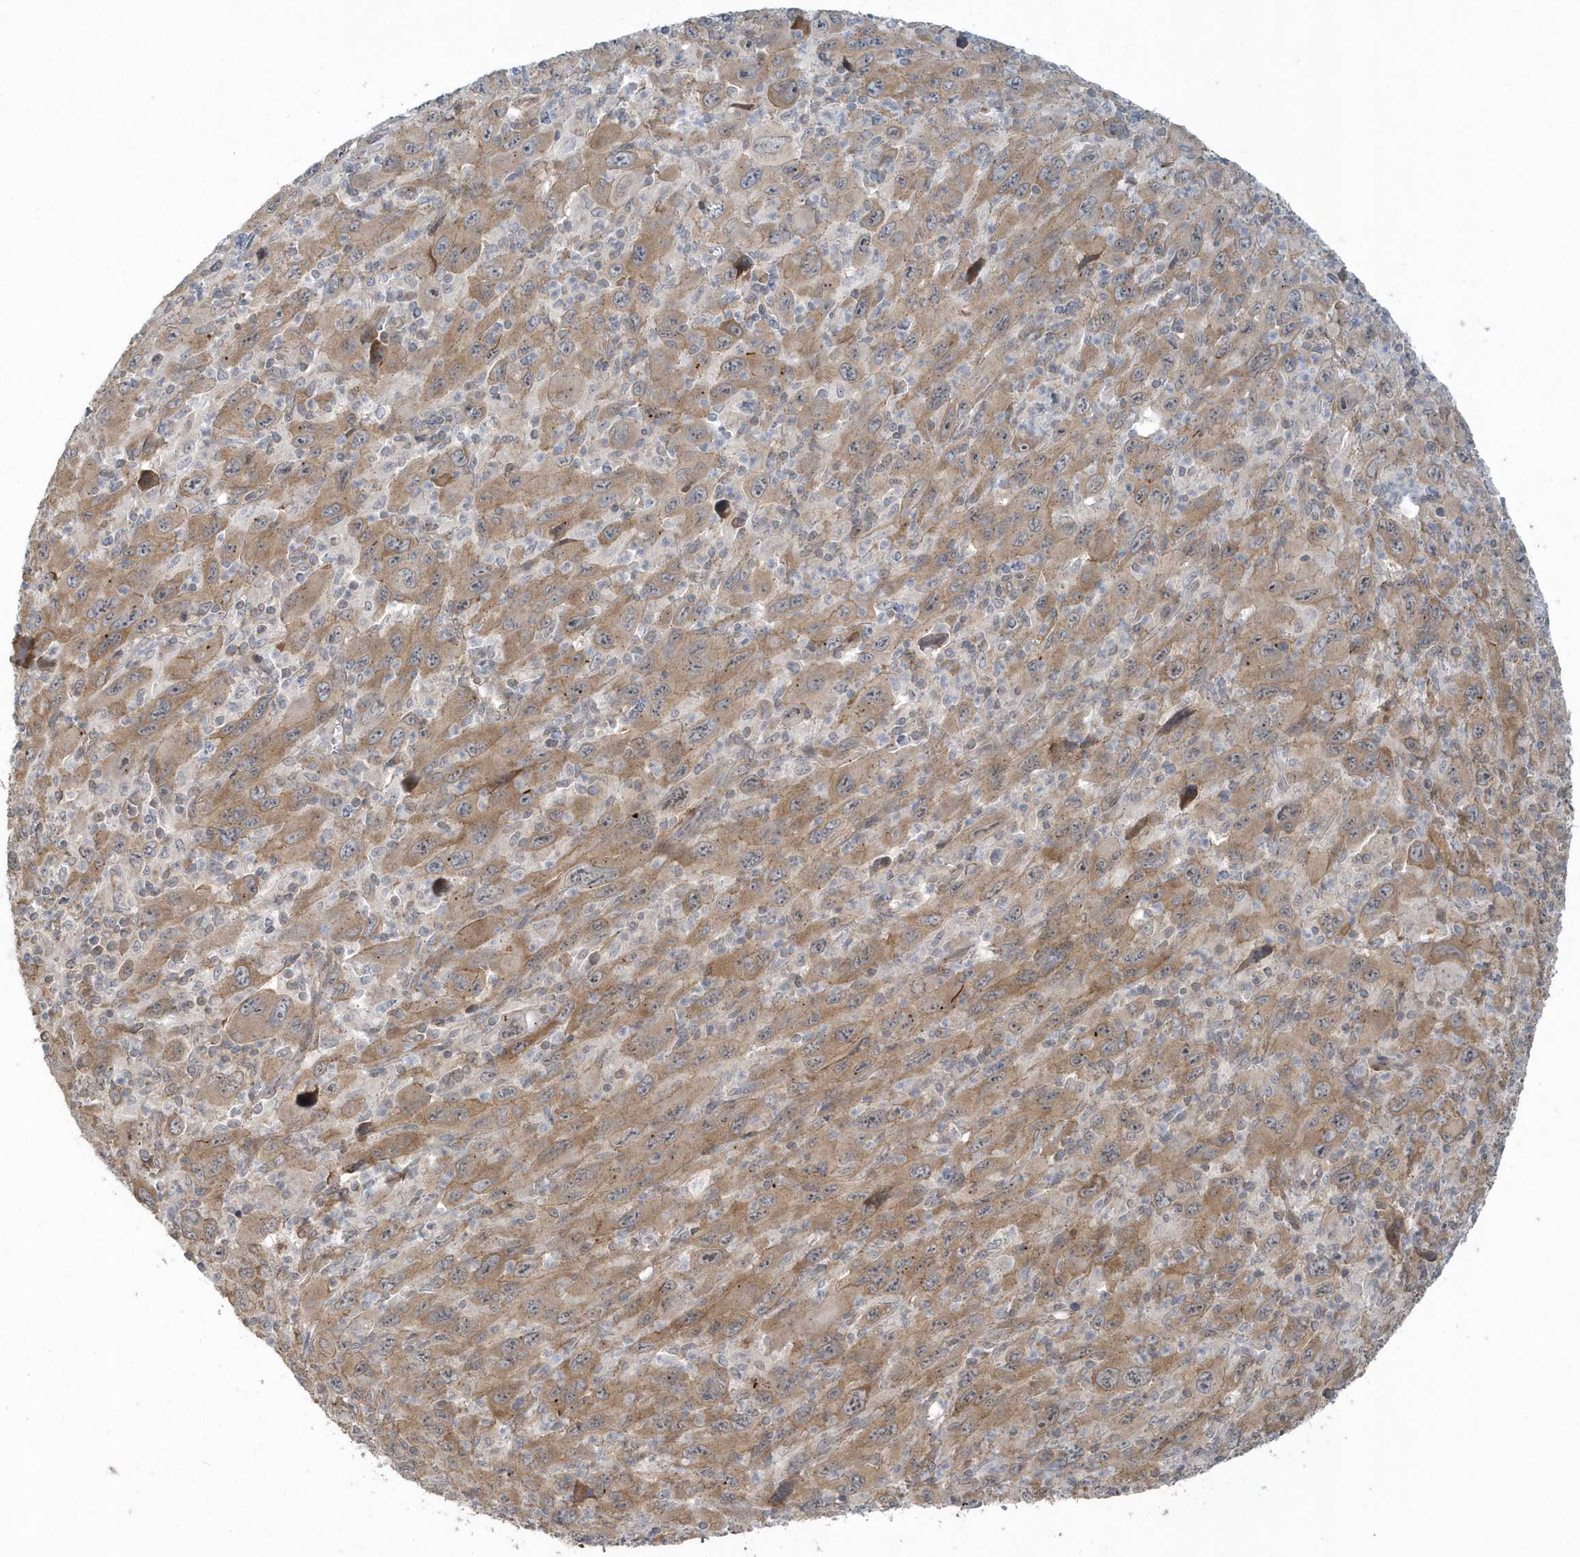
{"staining": {"intensity": "moderate", "quantity": ">75%", "location": "cytoplasmic/membranous"}, "tissue": "melanoma", "cell_type": "Tumor cells", "image_type": "cancer", "snomed": [{"axis": "morphology", "description": "Malignant melanoma, Metastatic site"}, {"axis": "topography", "description": "Skin"}], "caption": "Approximately >75% of tumor cells in melanoma exhibit moderate cytoplasmic/membranous protein expression as visualized by brown immunohistochemical staining.", "gene": "STIM2", "patient": {"sex": "female", "age": 56}}